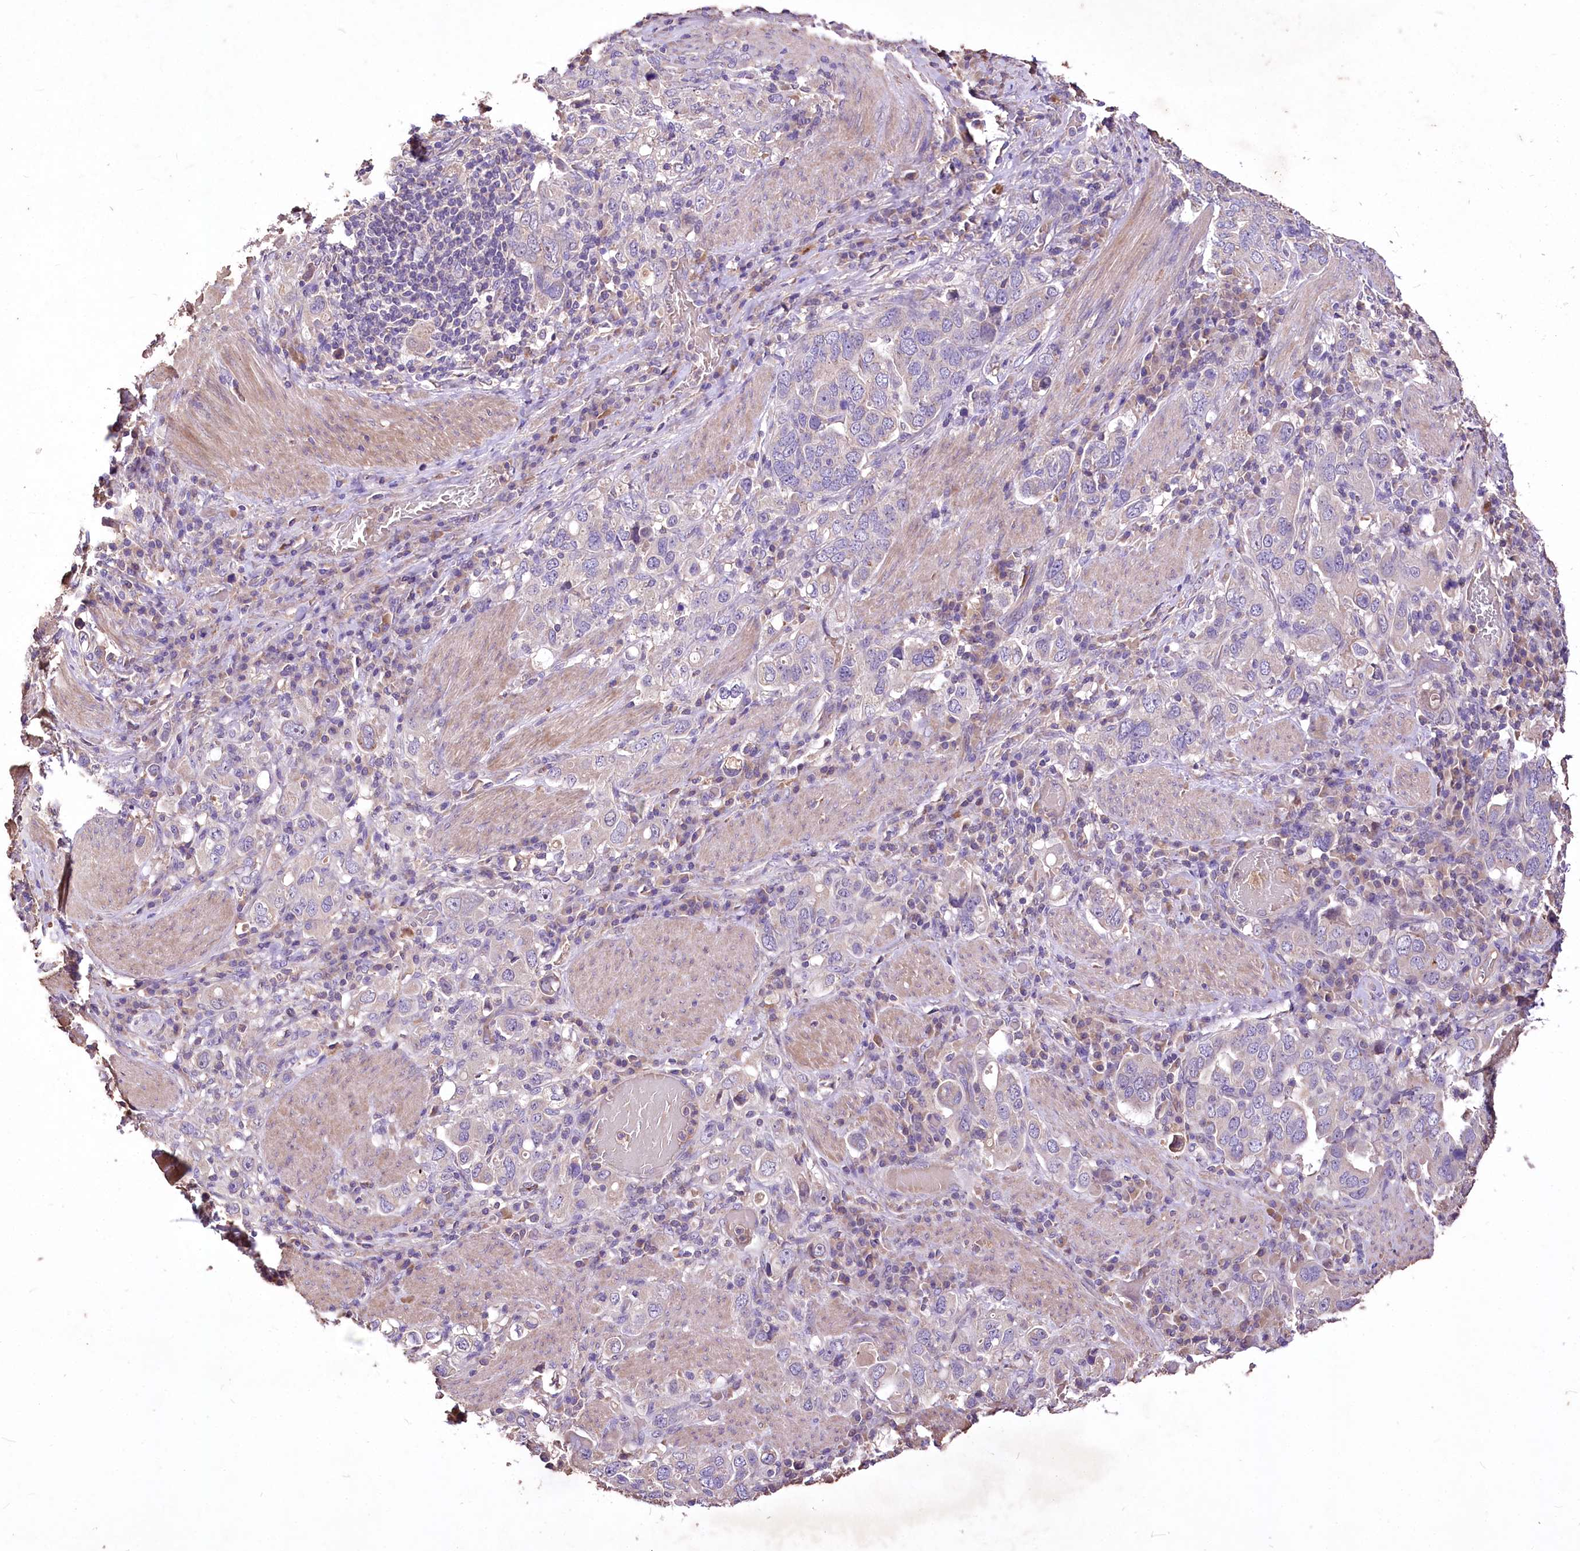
{"staining": {"intensity": "weak", "quantity": "<25%", "location": "cytoplasmic/membranous"}, "tissue": "stomach cancer", "cell_type": "Tumor cells", "image_type": "cancer", "snomed": [{"axis": "morphology", "description": "Adenocarcinoma, NOS"}, {"axis": "topography", "description": "Stomach, upper"}], "caption": "DAB immunohistochemical staining of human stomach cancer (adenocarcinoma) exhibits no significant positivity in tumor cells. The staining is performed using DAB brown chromogen with nuclei counter-stained in using hematoxylin.", "gene": "PCYOX1L", "patient": {"sex": "male", "age": 62}}